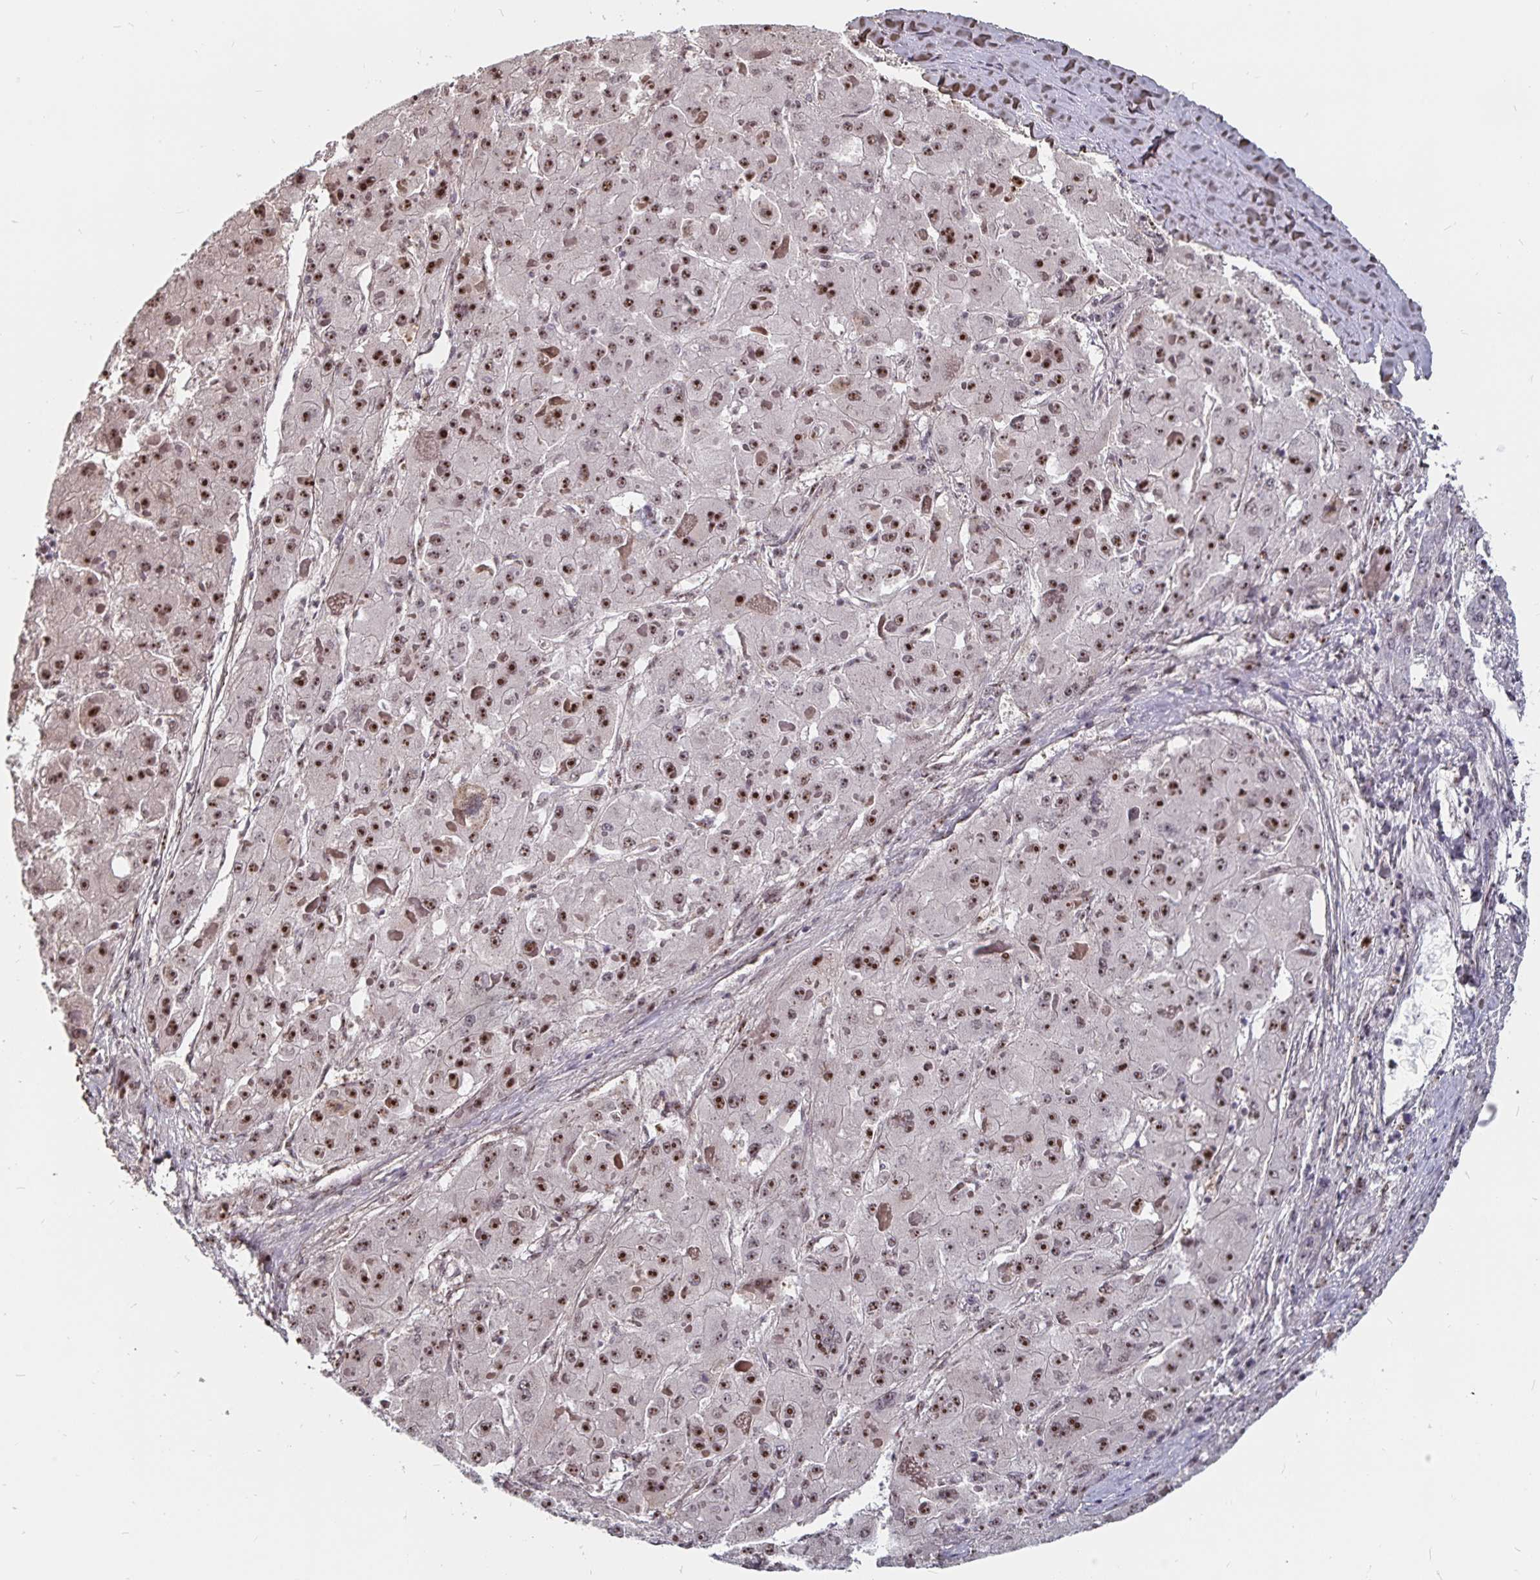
{"staining": {"intensity": "moderate", "quantity": ">75%", "location": "nuclear"}, "tissue": "liver cancer", "cell_type": "Tumor cells", "image_type": "cancer", "snomed": [{"axis": "morphology", "description": "Carcinoma, Hepatocellular, NOS"}, {"axis": "topography", "description": "Liver"}], "caption": "IHC of liver cancer (hepatocellular carcinoma) reveals medium levels of moderate nuclear expression in approximately >75% of tumor cells. (DAB (3,3'-diaminobenzidine) IHC, brown staining for protein, blue staining for nuclei).", "gene": "LAS1L", "patient": {"sex": "female", "age": 73}}